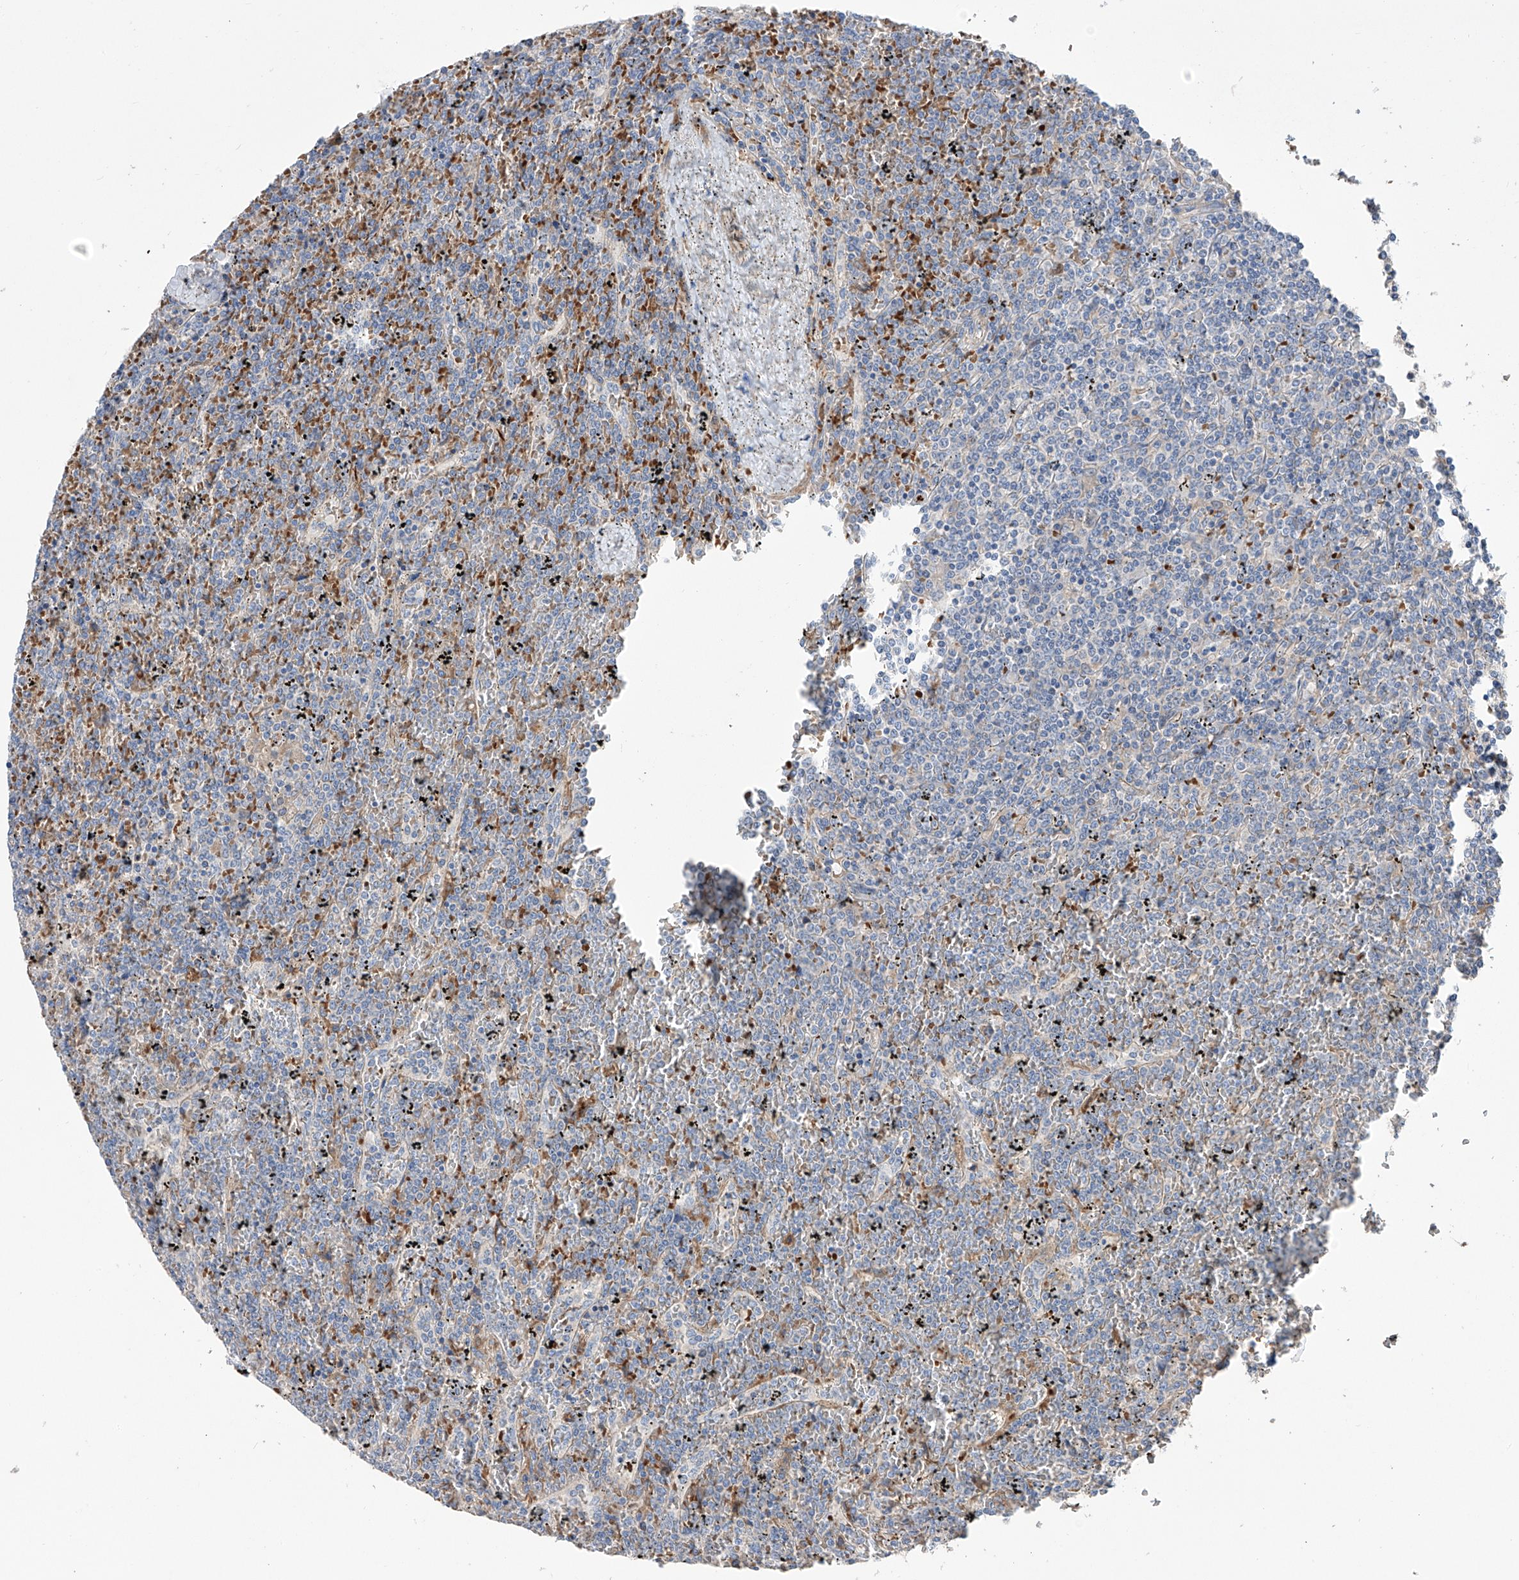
{"staining": {"intensity": "negative", "quantity": "none", "location": "none"}, "tissue": "lymphoma", "cell_type": "Tumor cells", "image_type": "cancer", "snomed": [{"axis": "morphology", "description": "Malignant lymphoma, non-Hodgkin's type, Low grade"}, {"axis": "topography", "description": "Spleen"}], "caption": "The micrograph demonstrates no staining of tumor cells in malignant lymphoma, non-Hodgkin's type (low-grade).", "gene": "NFATC4", "patient": {"sex": "female", "age": 19}}